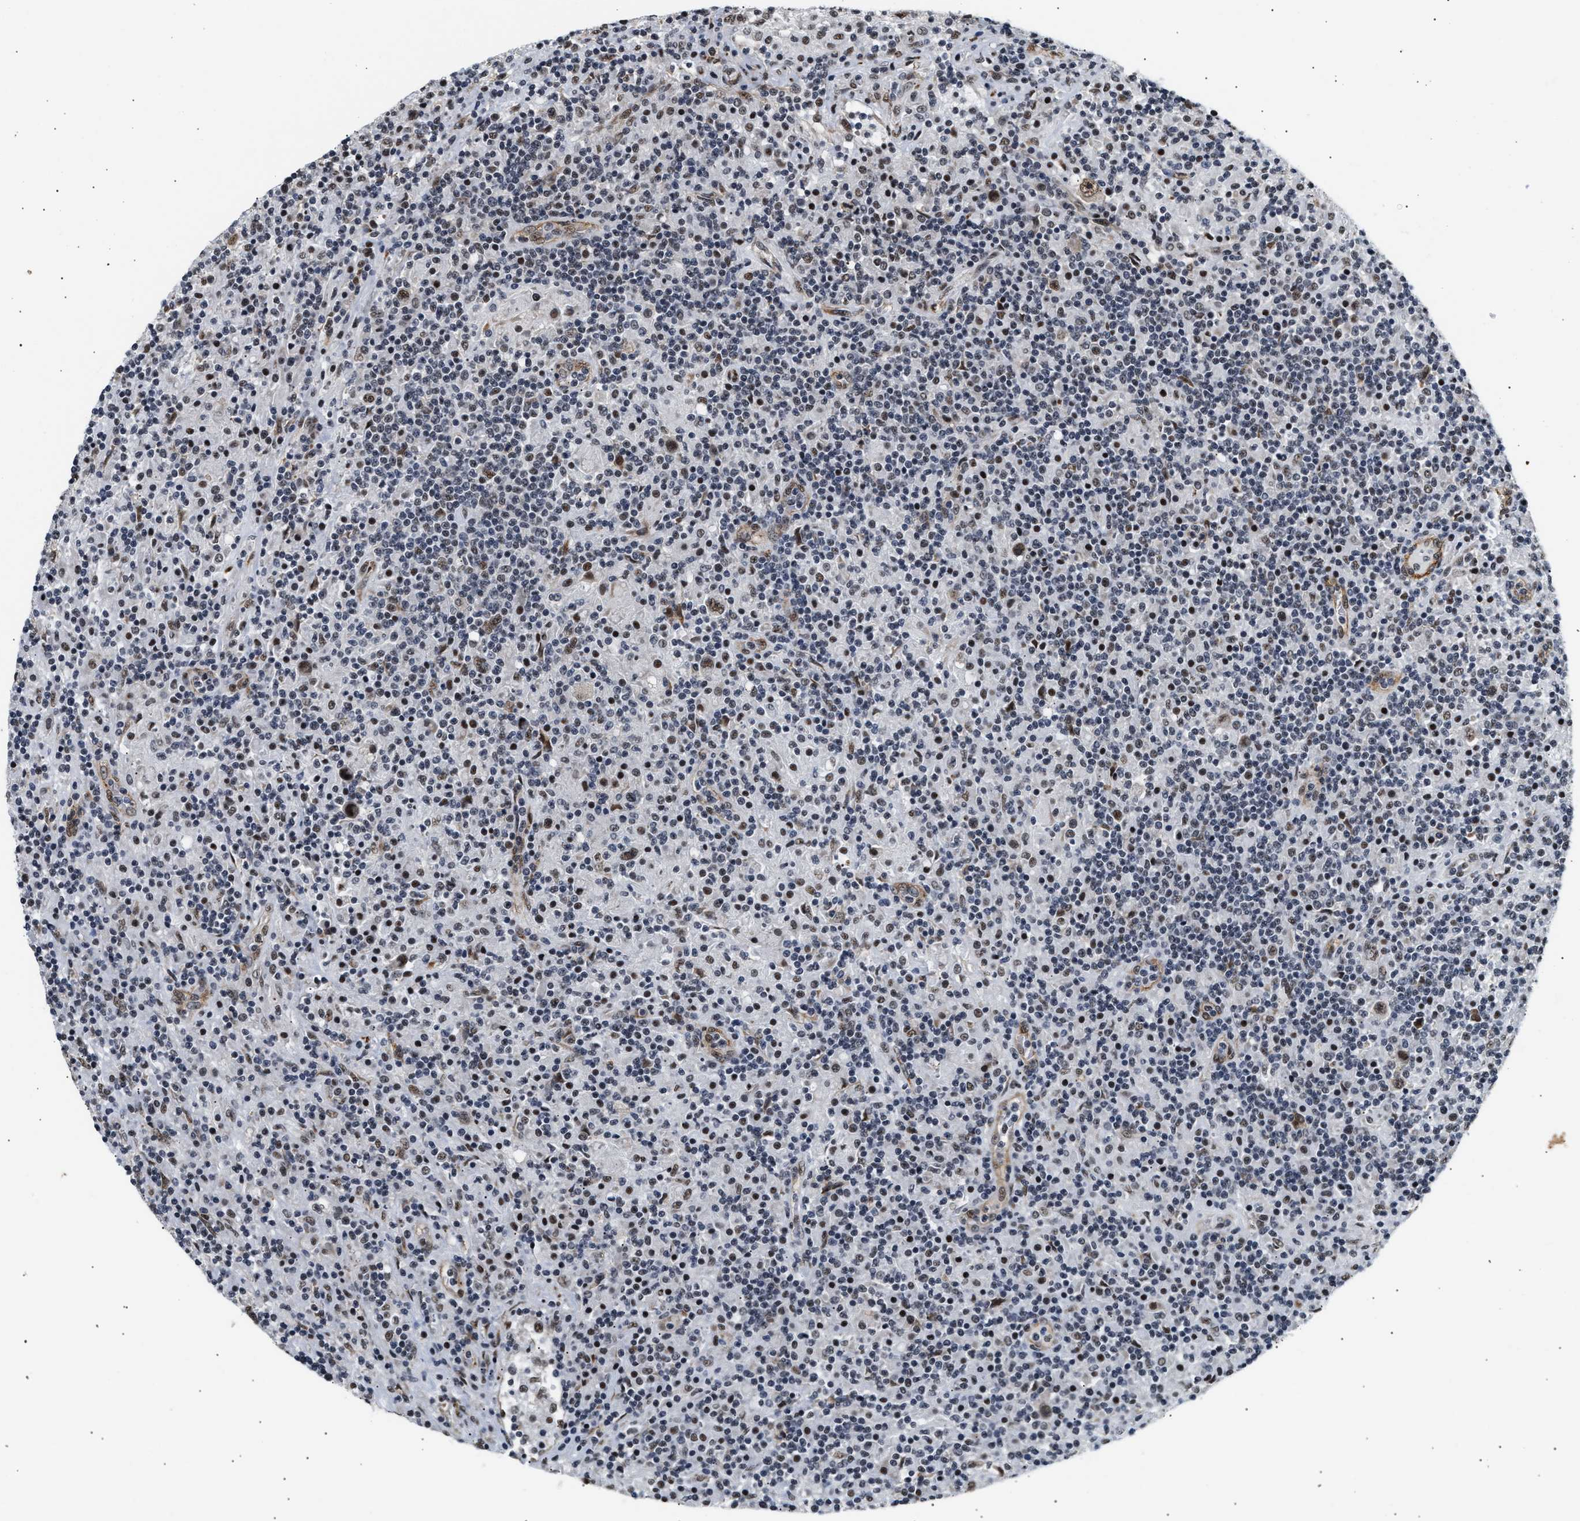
{"staining": {"intensity": "moderate", "quantity": ">75%", "location": "nuclear"}, "tissue": "lymphoma", "cell_type": "Tumor cells", "image_type": "cancer", "snomed": [{"axis": "morphology", "description": "Hodgkin's disease, NOS"}, {"axis": "topography", "description": "Lymph node"}], "caption": "Hodgkin's disease tissue exhibits moderate nuclear staining in approximately >75% of tumor cells", "gene": "THOC1", "patient": {"sex": "male", "age": 70}}